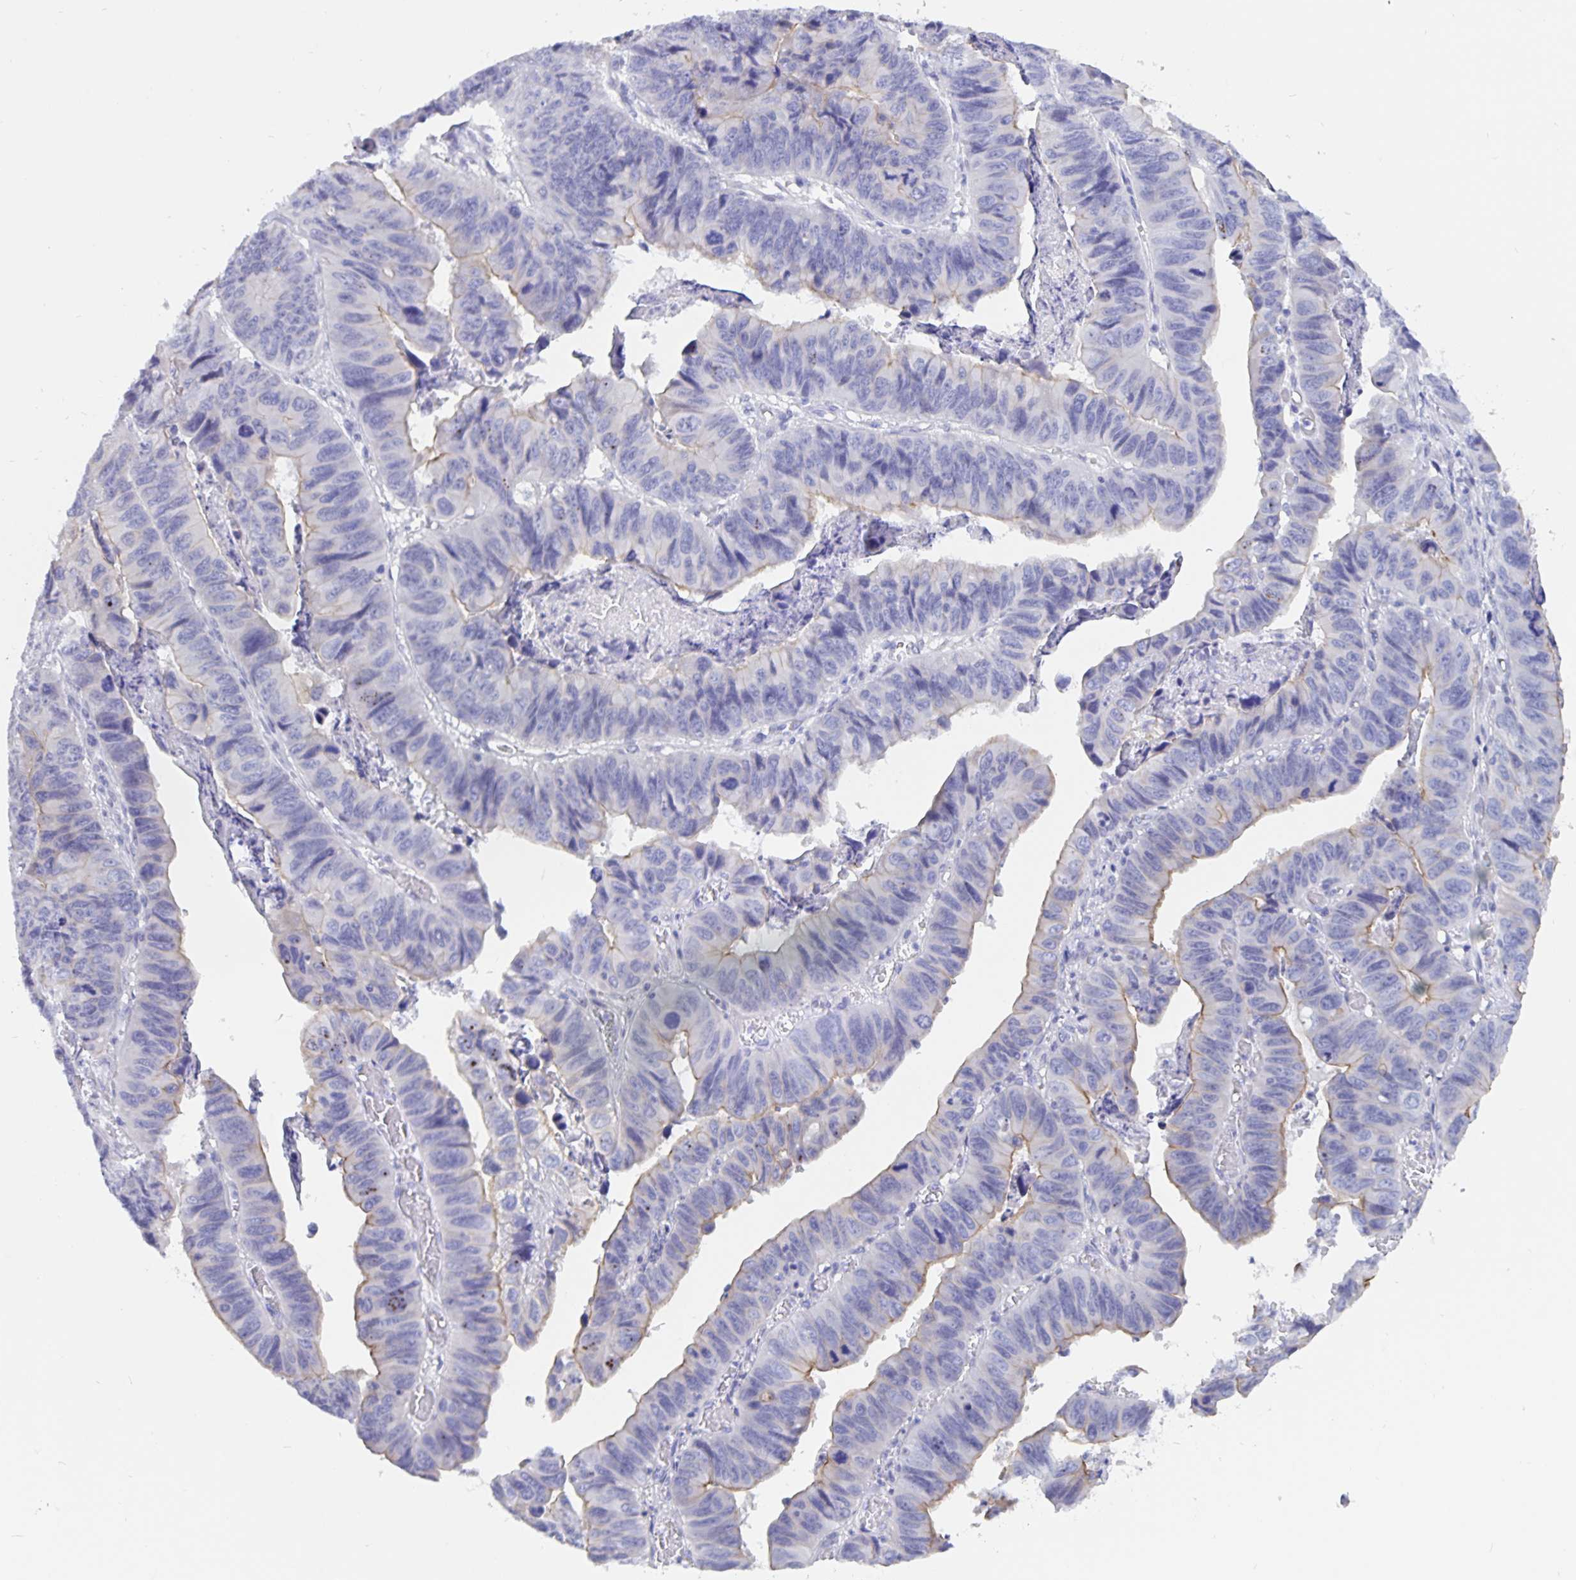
{"staining": {"intensity": "weak", "quantity": "<25%", "location": "cytoplasmic/membranous"}, "tissue": "stomach cancer", "cell_type": "Tumor cells", "image_type": "cancer", "snomed": [{"axis": "morphology", "description": "Adenocarcinoma, NOS"}, {"axis": "topography", "description": "Stomach, lower"}], "caption": "Stomach adenocarcinoma was stained to show a protein in brown. There is no significant staining in tumor cells.", "gene": "ERMN", "patient": {"sex": "male", "age": 77}}